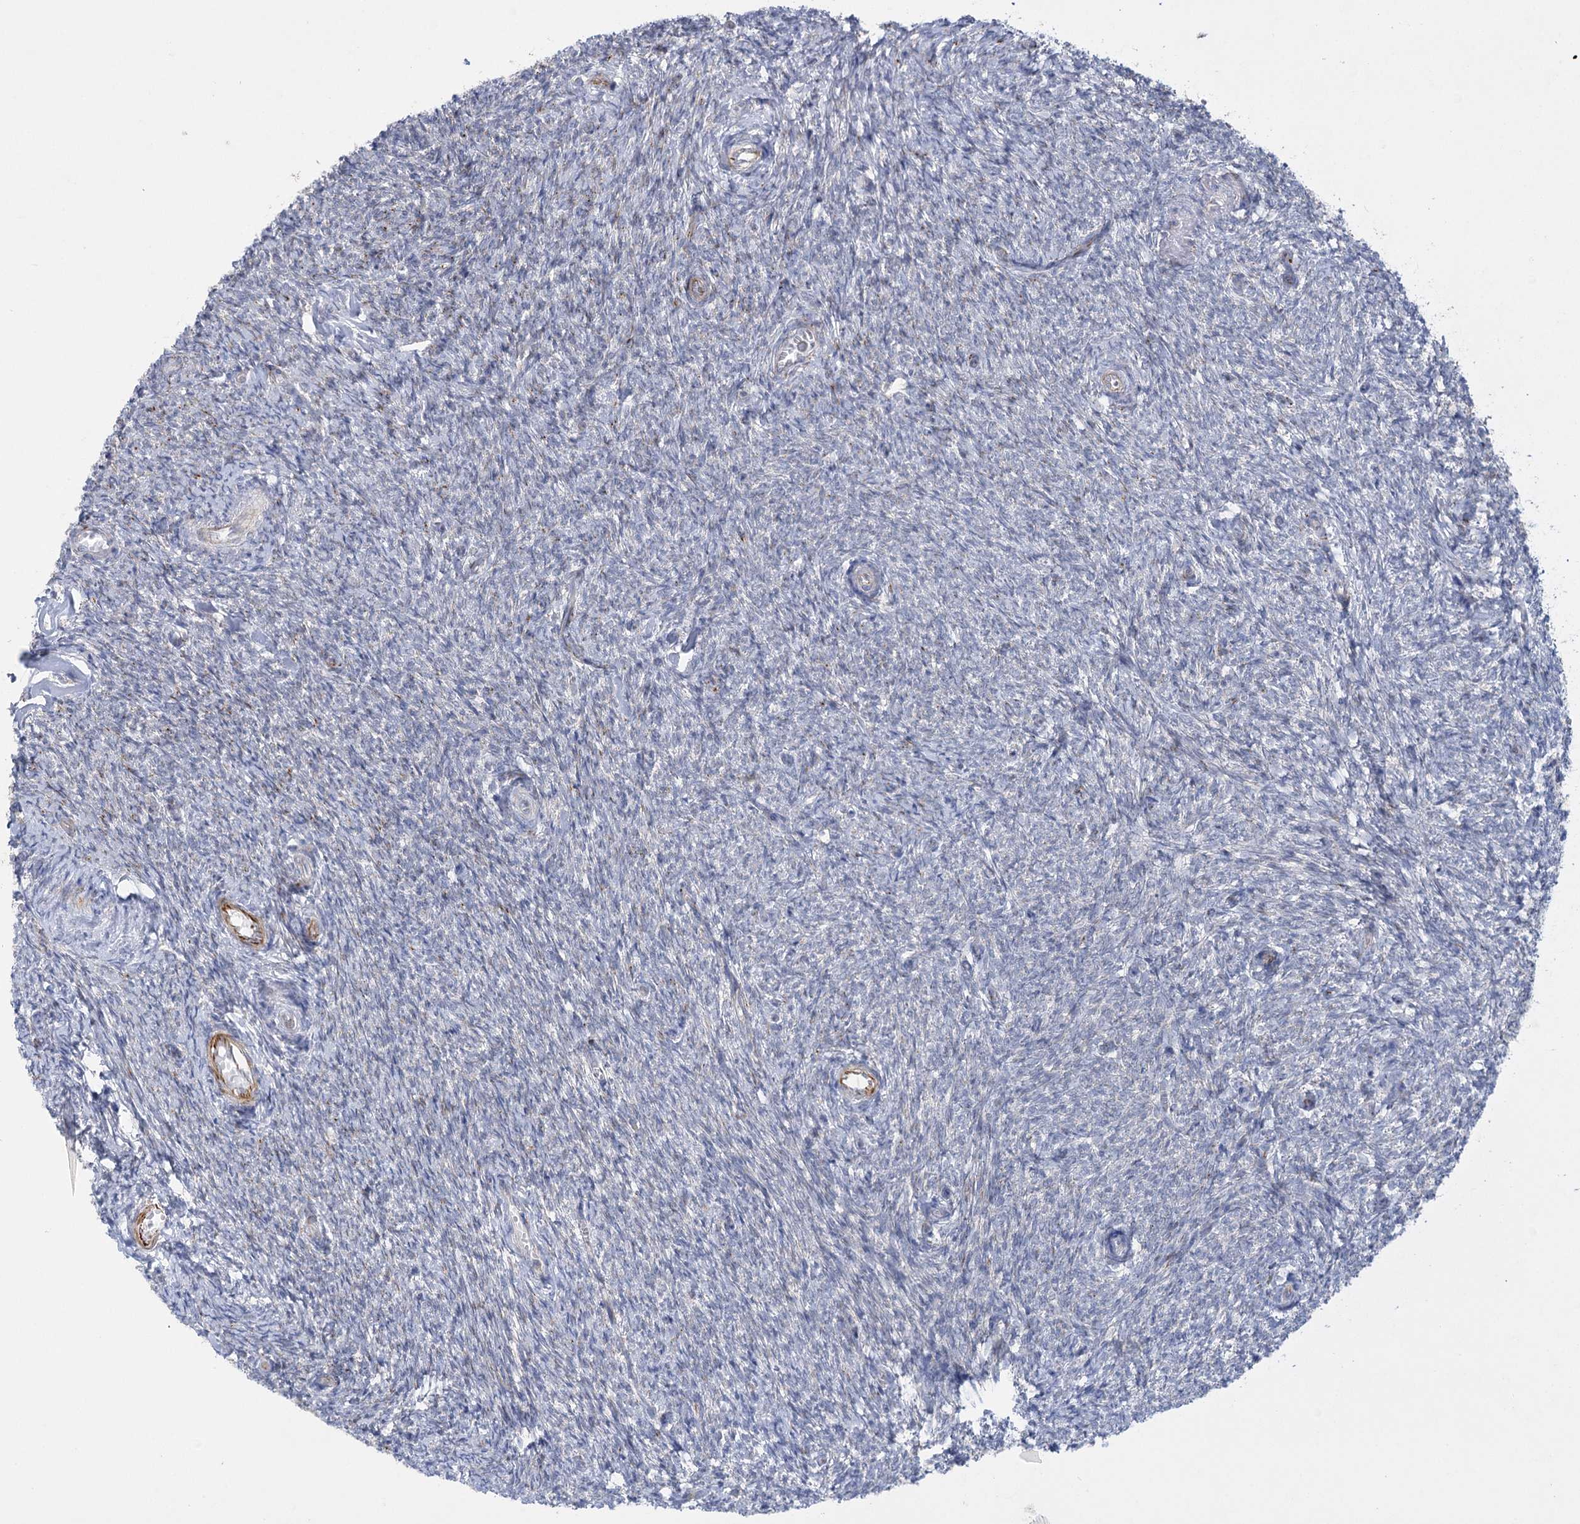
{"staining": {"intensity": "negative", "quantity": "none", "location": "none"}, "tissue": "ovary", "cell_type": "Ovarian stroma cells", "image_type": "normal", "snomed": [{"axis": "morphology", "description": "Normal tissue, NOS"}, {"axis": "topography", "description": "Ovary"}], "caption": "Ovary stained for a protein using immunohistochemistry (IHC) exhibits no positivity ovarian stroma cells.", "gene": "DHTKD1", "patient": {"sex": "female", "age": 44}}